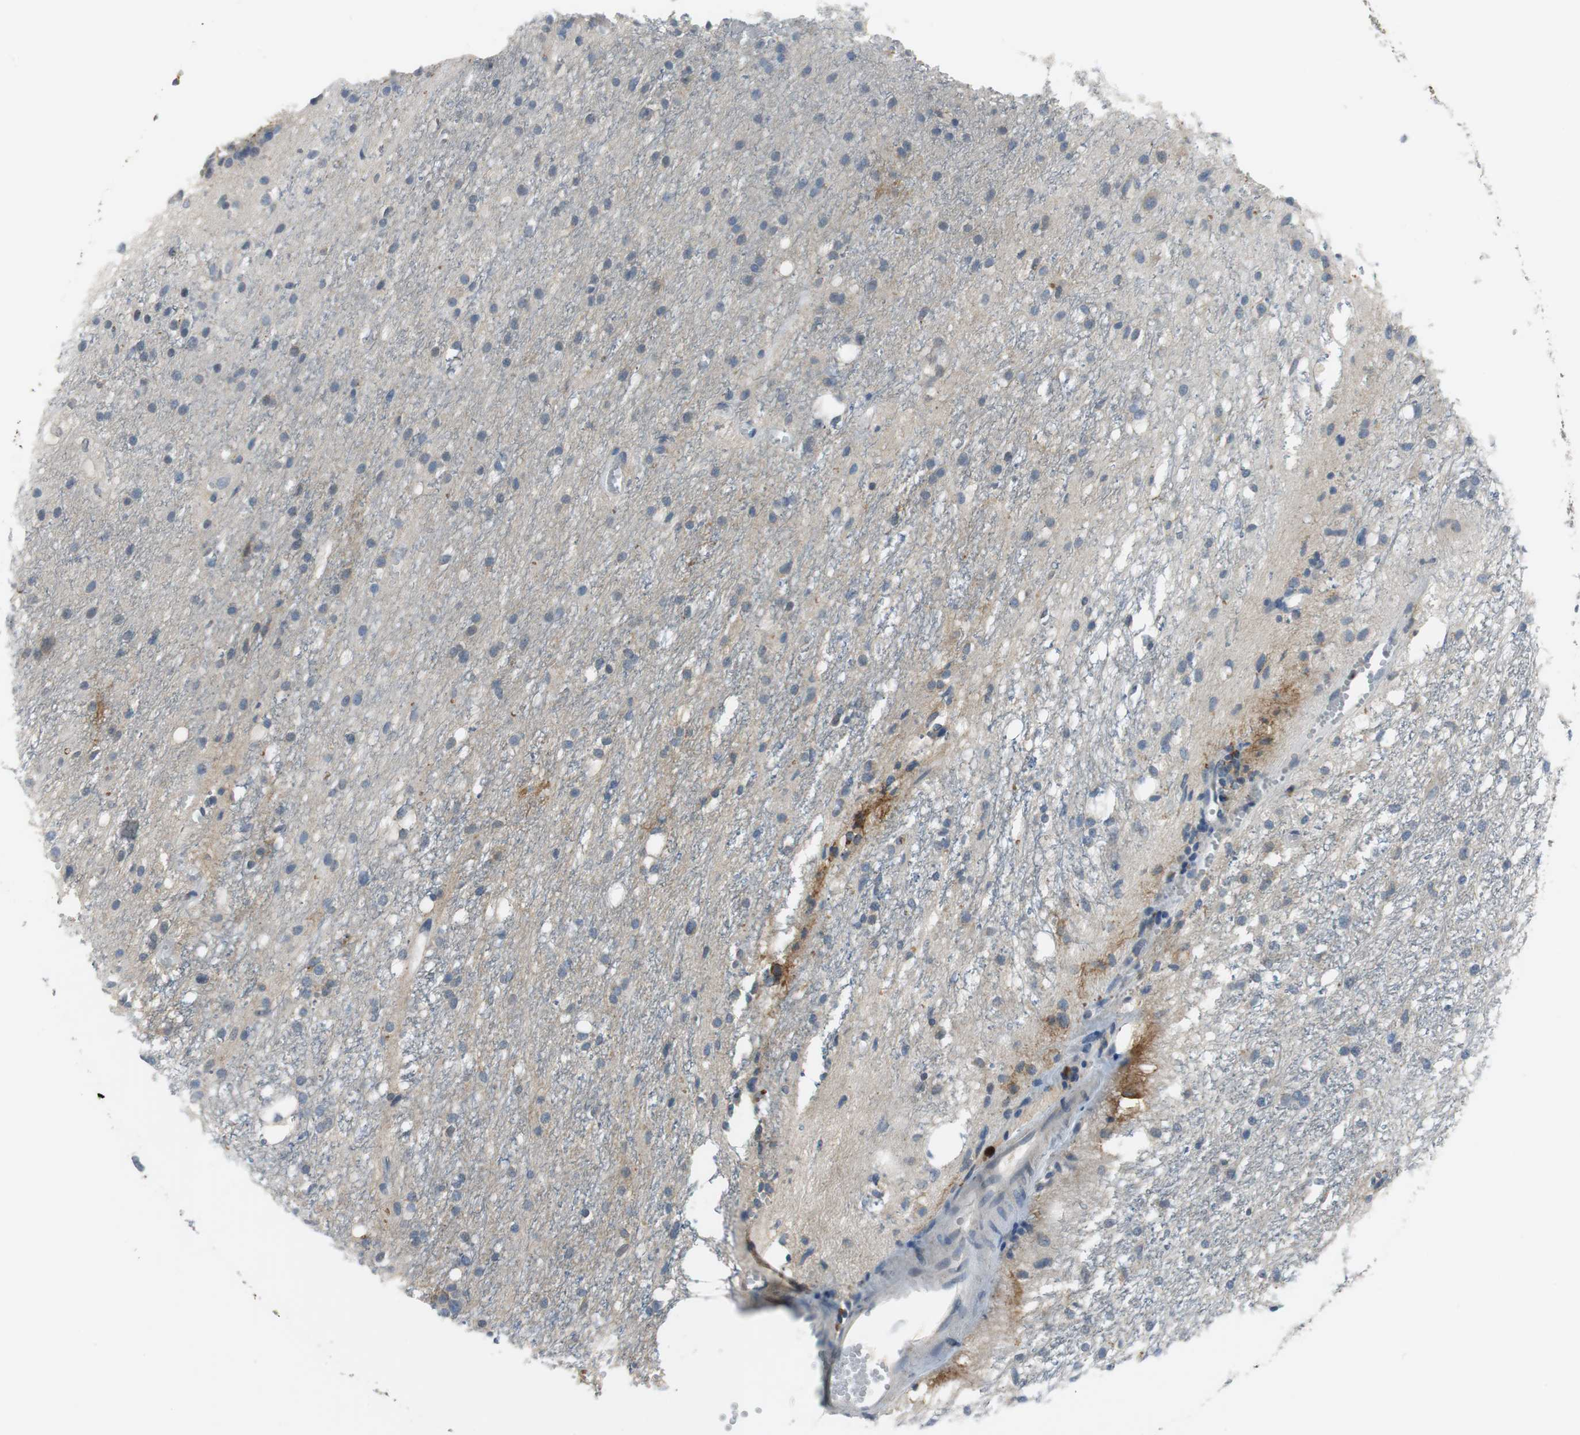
{"staining": {"intensity": "negative", "quantity": "none", "location": "none"}, "tissue": "glioma", "cell_type": "Tumor cells", "image_type": "cancer", "snomed": [{"axis": "morphology", "description": "Glioma, malignant, High grade"}, {"axis": "topography", "description": "Brain"}], "caption": "Immunohistochemical staining of glioma displays no significant staining in tumor cells. Nuclei are stained in blue.", "gene": "MTIF2", "patient": {"sex": "female", "age": 59}}